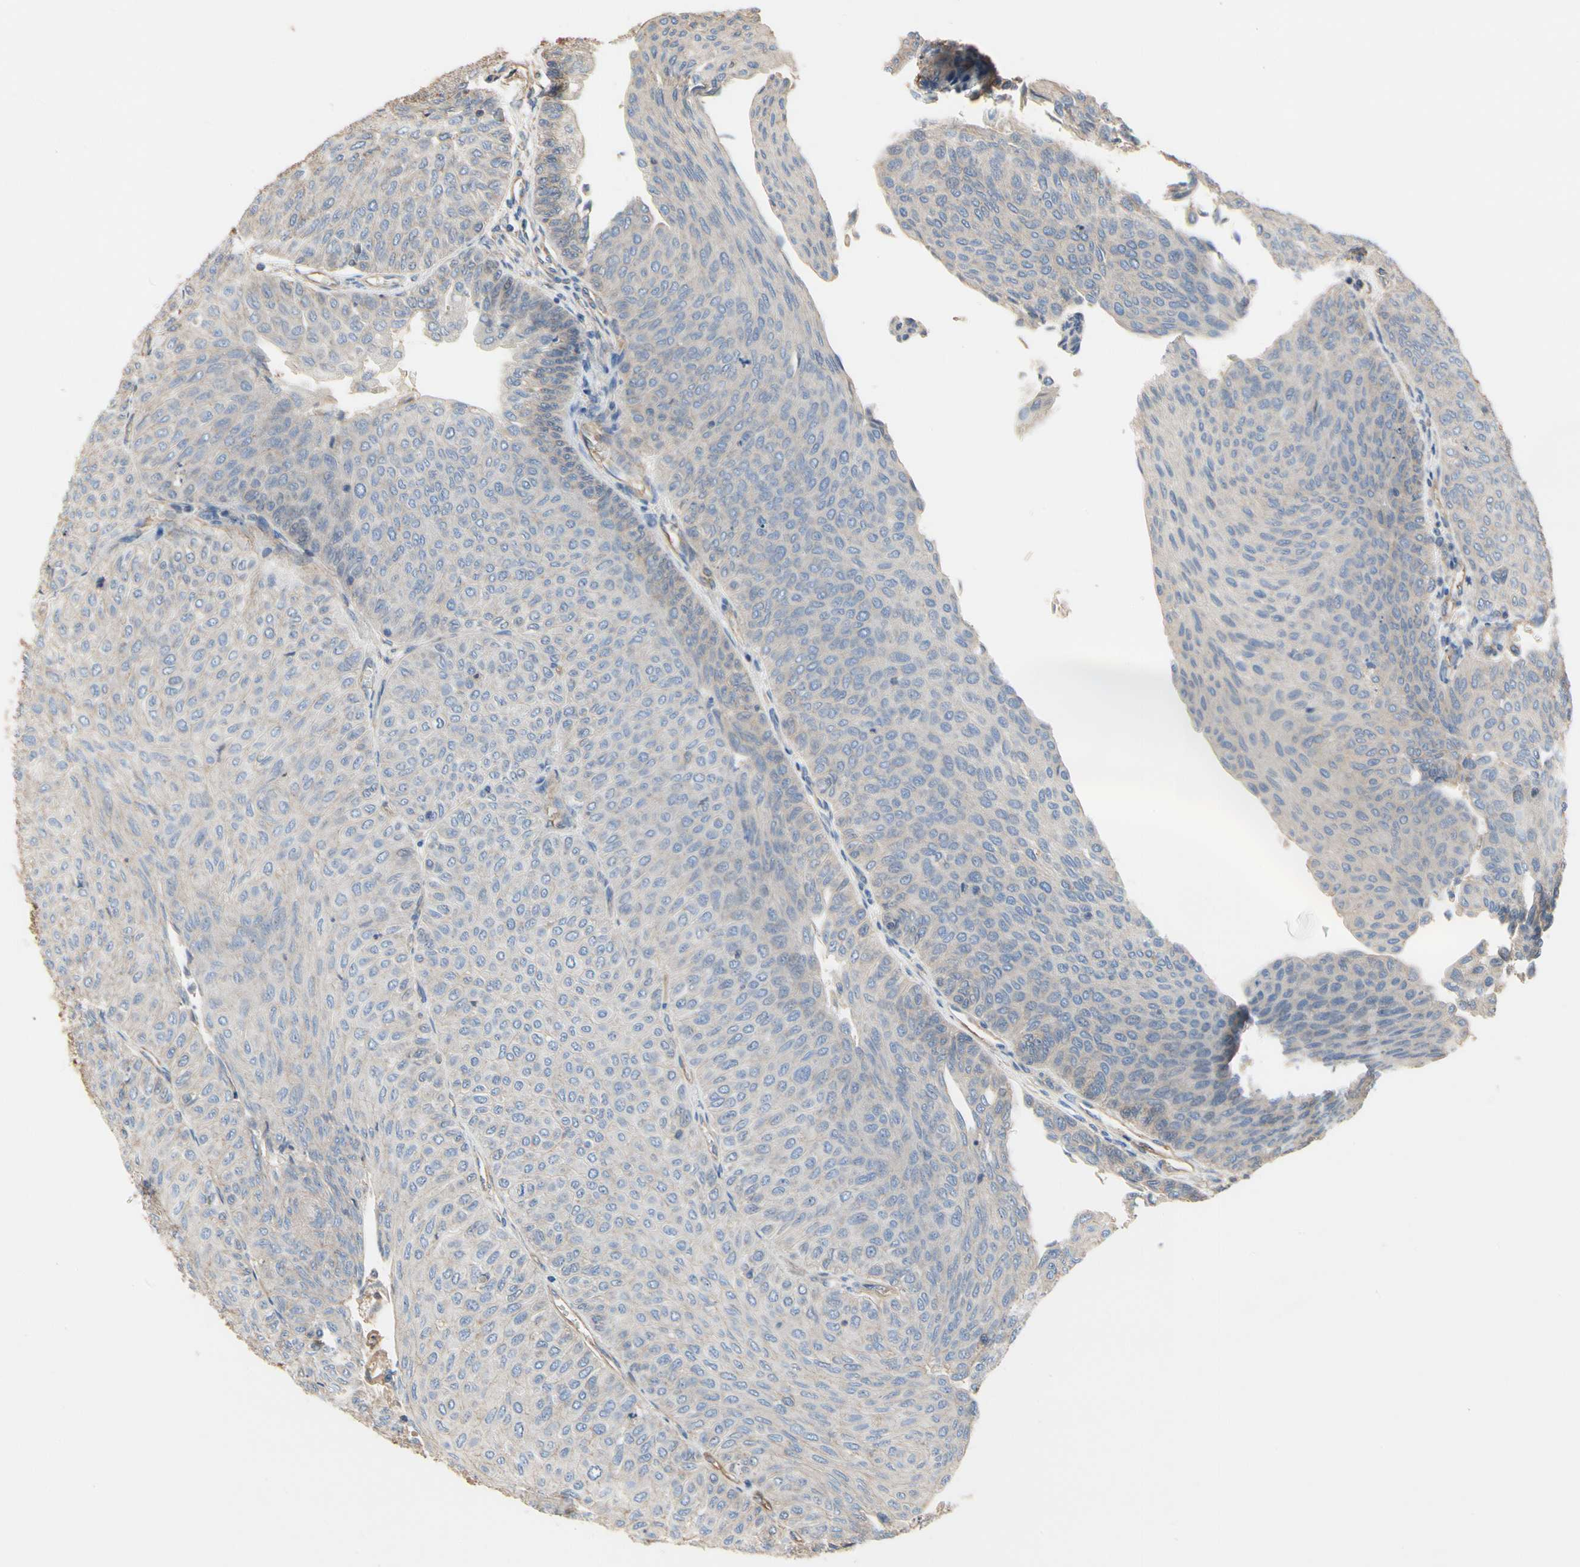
{"staining": {"intensity": "negative", "quantity": "none", "location": "none"}, "tissue": "urothelial cancer", "cell_type": "Tumor cells", "image_type": "cancer", "snomed": [{"axis": "morphology", "description": "Urothelial carcinoma, Low grade"}, {"axis": "topography", "description": "Urinary bladder"}], "caption": "Urothelial cancer was stained to show a protein in brown. There is no significant positivity in tumor cells.", "gene": "PDZK1", "patient": {"sex": "male", "age": 78}}